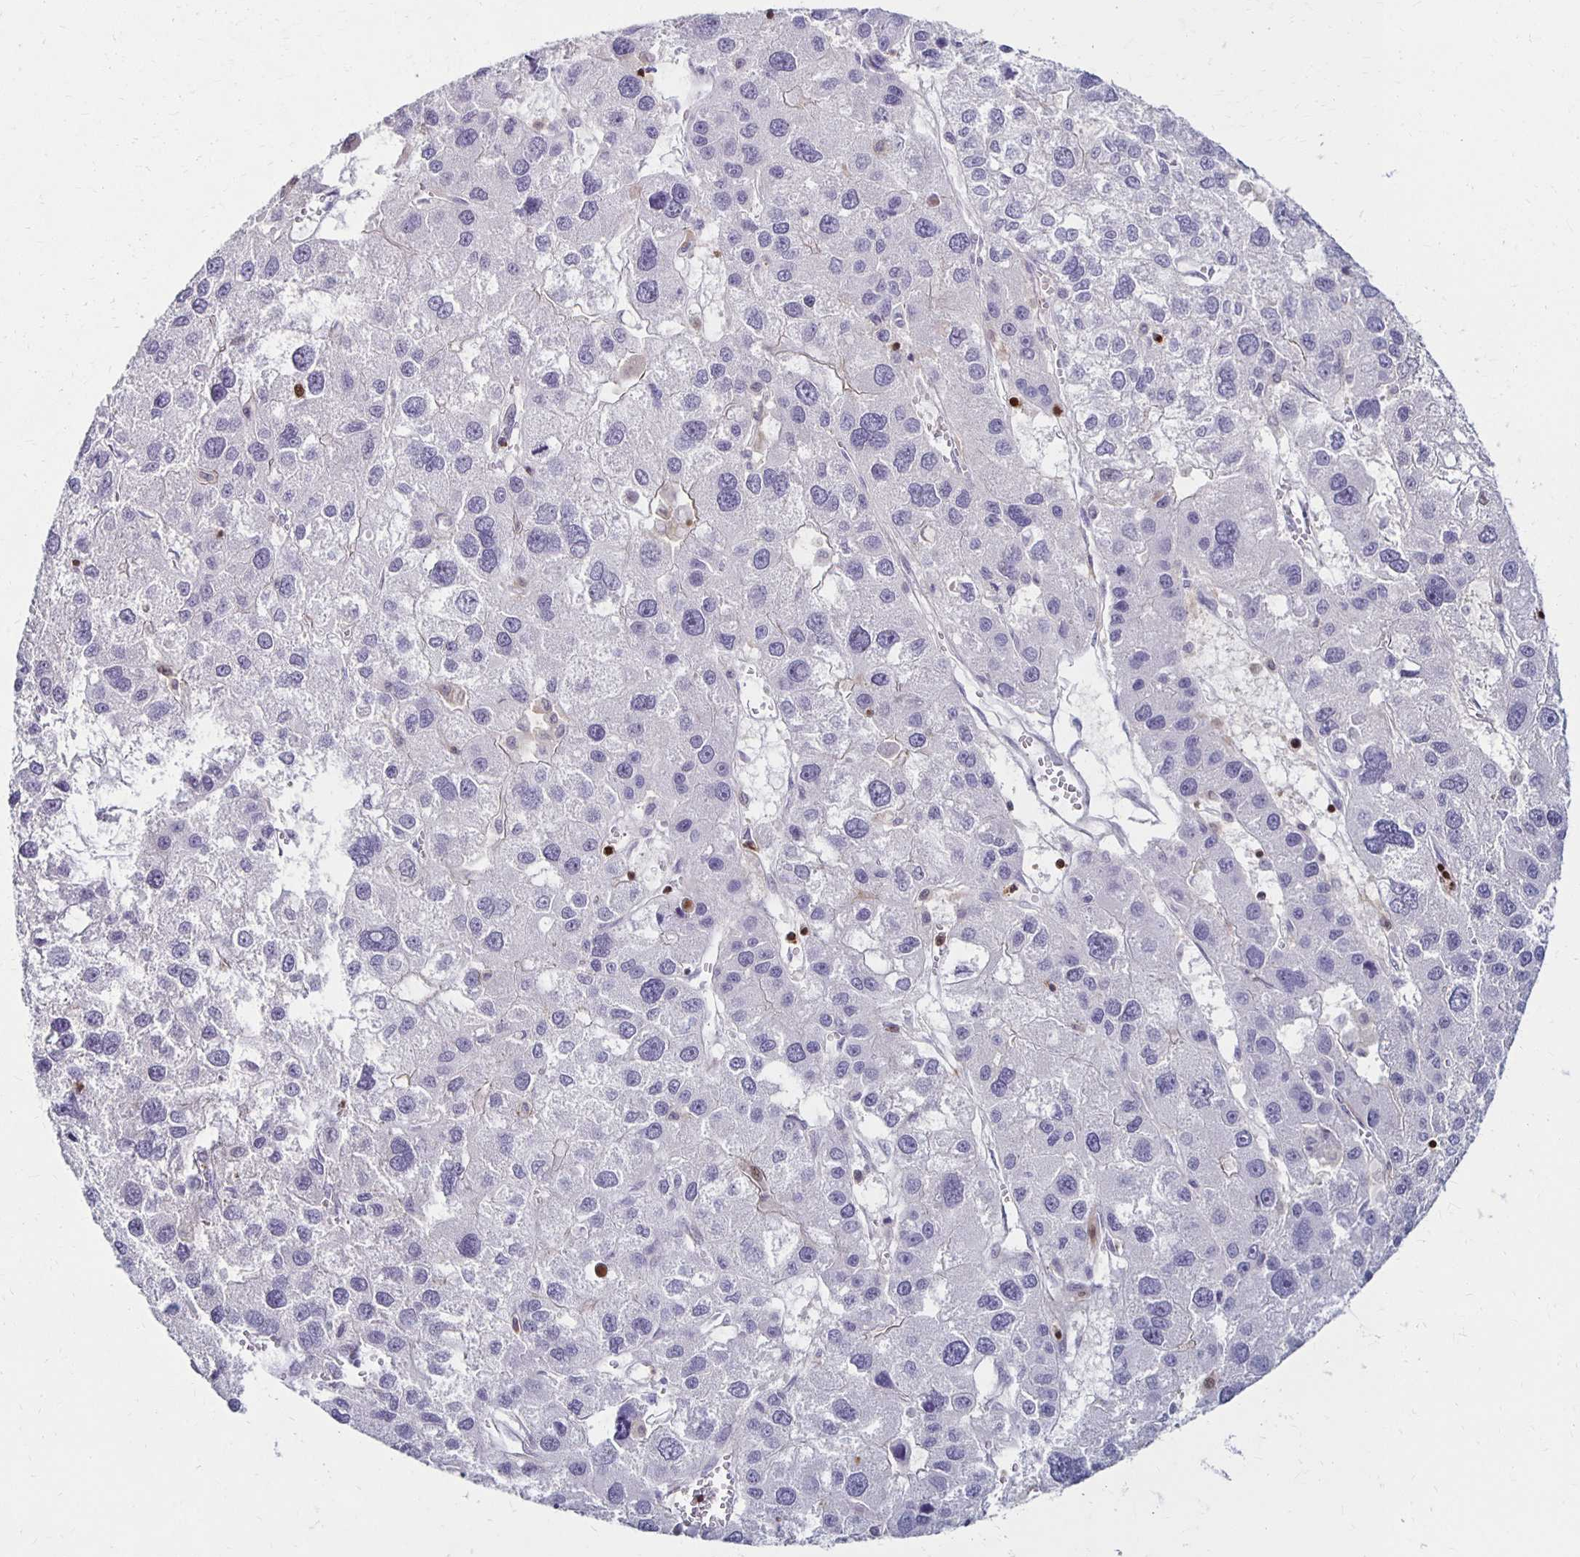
{"staining": {"intensity": "negative", "quantity": "none", "location": "none"}, "tissue": "liver cancer", "cell_type": "Tumor cells", "image_type": "cancer", "snomed": [{"axis": "morphology", "description": "Carcinoma, Hepatocellular, NOS"}, {"axis": "topography", "description": "Liver"}], "caption": "Tumor cells show no significant protein staining in liver cancer (hepatocellular carcinoma). (DAB (3,3'-diaminobenzidine) immunohistochemistry, high magnification).", "gene": "CCL21", "patient": {"sex": "male", "age": 73}}